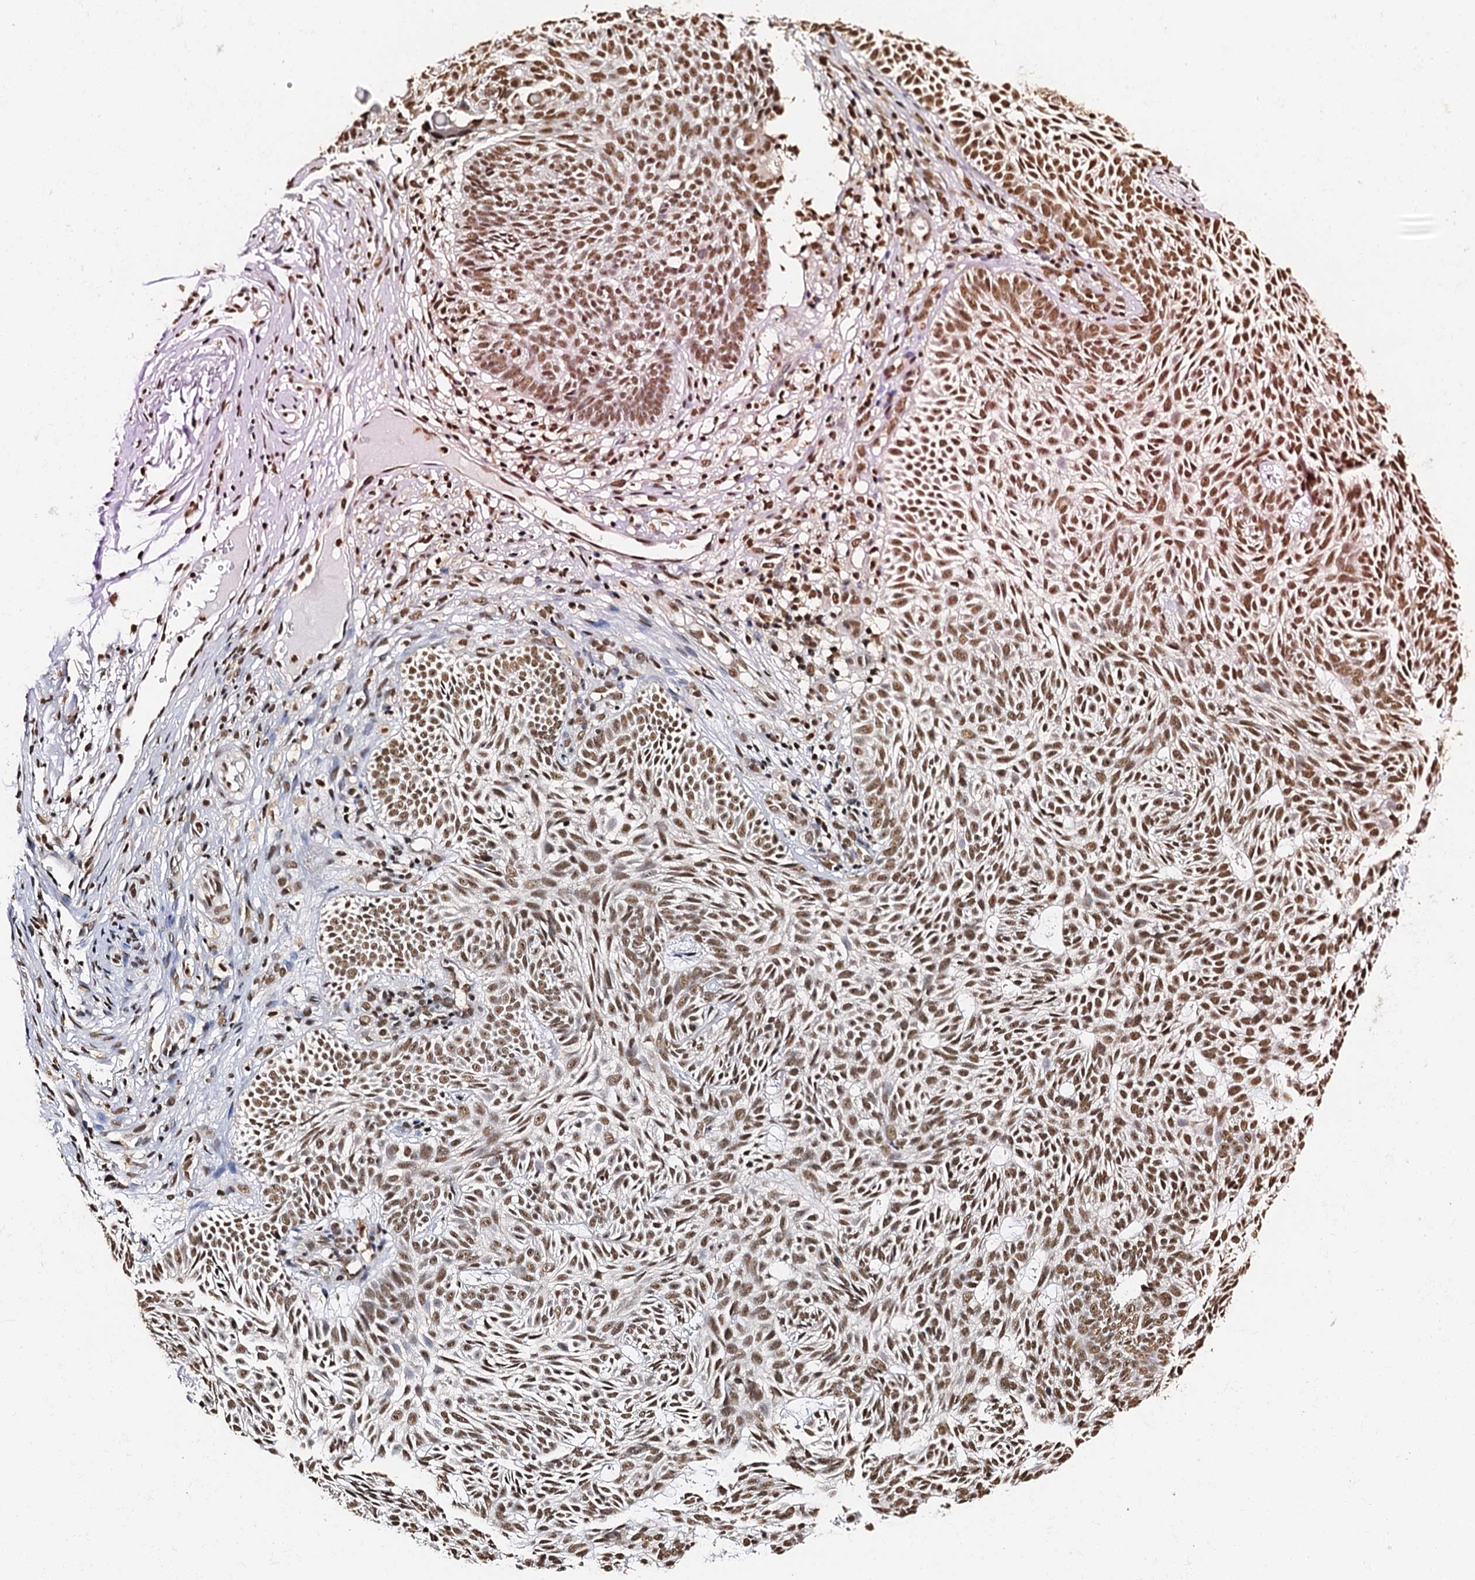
{"staining": {"intensity": "moderate", "quantity": ">75%", "location": "nuclear"}, "tissue": "skin cancer", "cell_type": "Tumor cells", "image_type": "cancer", "snomed": [{"axis": "morphology", "description": "Basal cell carcinoma"}, {"axis": "topography", "description": "Skin"}], "caption": "IHC (DAB) staining of skin basal cell carcinoma shows moderate nuclear protein expression in approximately >75% of tumor cells.", "gene": "SNRPD2", "patient": {"sex": "male", "age": 75}}